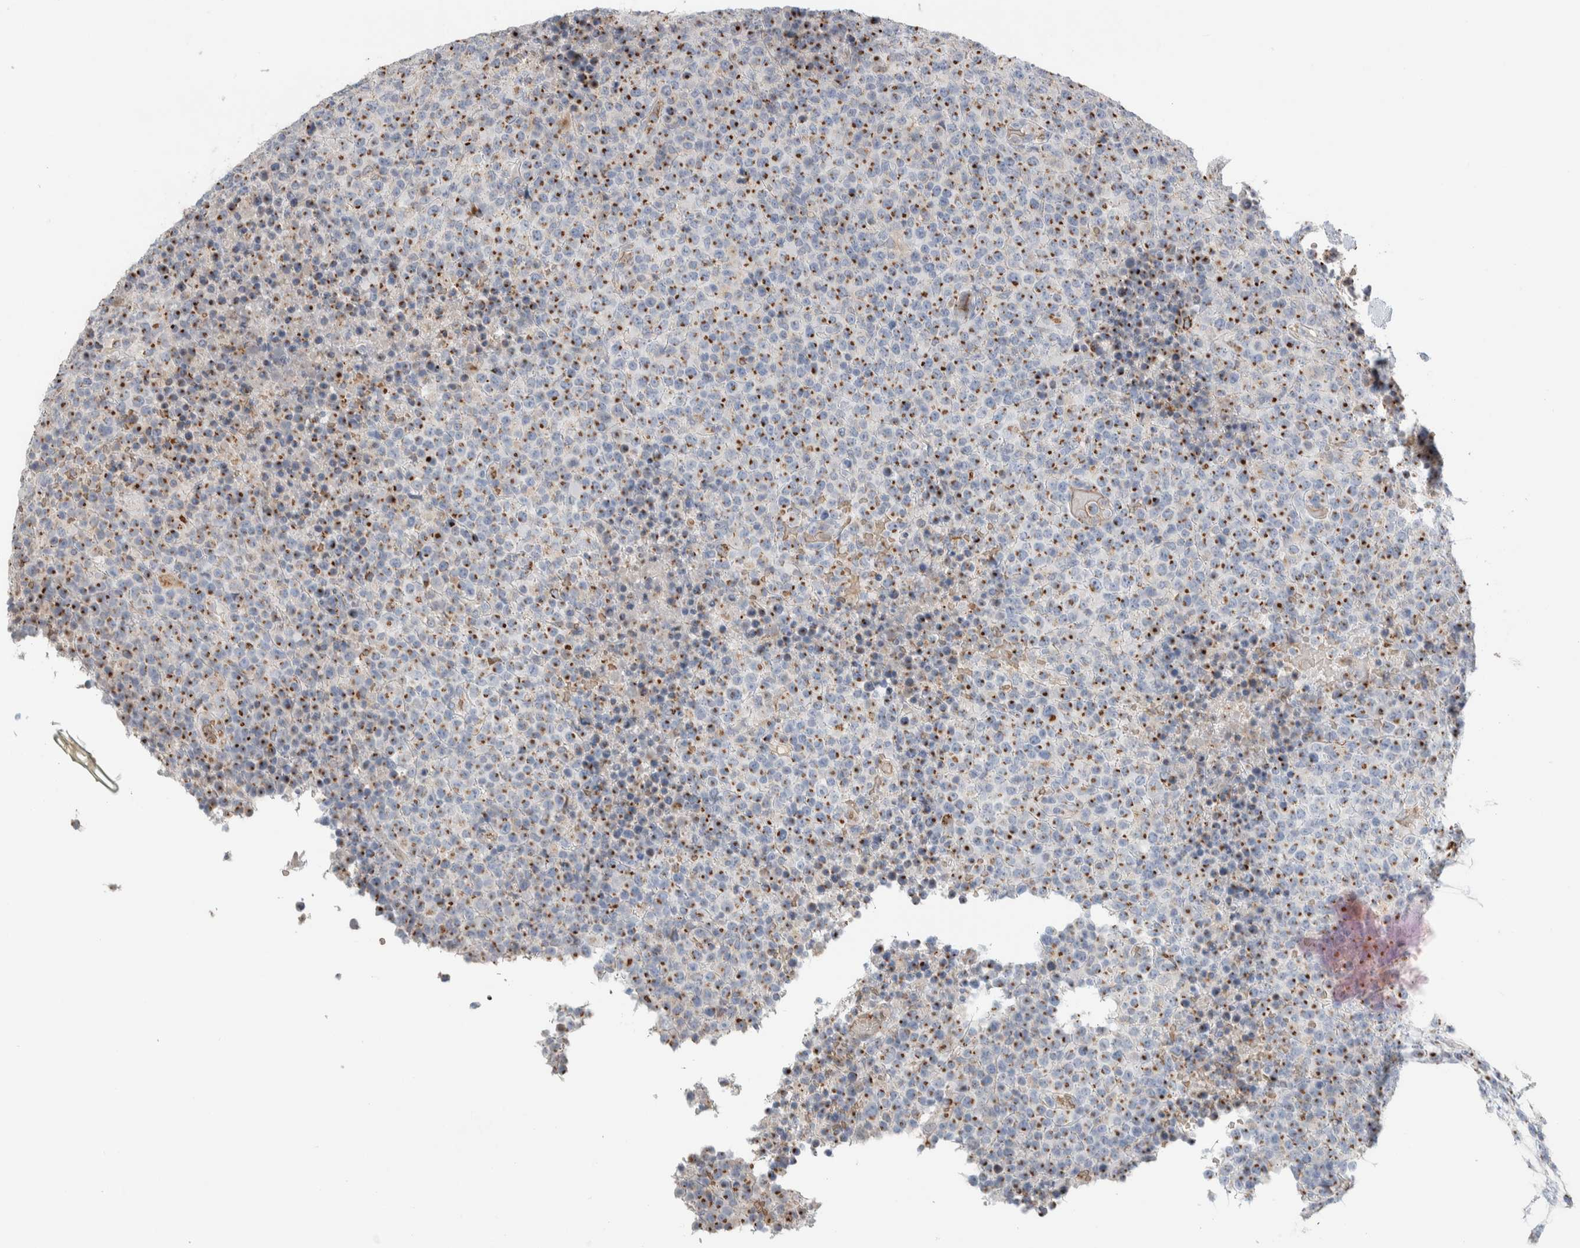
{"staining": {"intensity": "moderate", "quantity": ">75%", "location": "cytoplasmic/membranous"}, "tissue": "lymphoma", "cell_type": "Tumor cells", "image_type": "cancer", "snomed": [{"axis": "morphology", "description": "Malignant lymphoma, non-Hodgkin's type, High grade"}, {"axis": "topography", "description": "Lymph node"}], "caption": "Immunohistochemical staining of human malignant lymphoma, non-Hodgkin's type (high-grade) demonstrates medium levels of moderate cytoplasmic/membranous staining in approximately >75% of tumor cells.", "gene": "SLC38A10", "patient": {"sex": "male", "age": 13}}